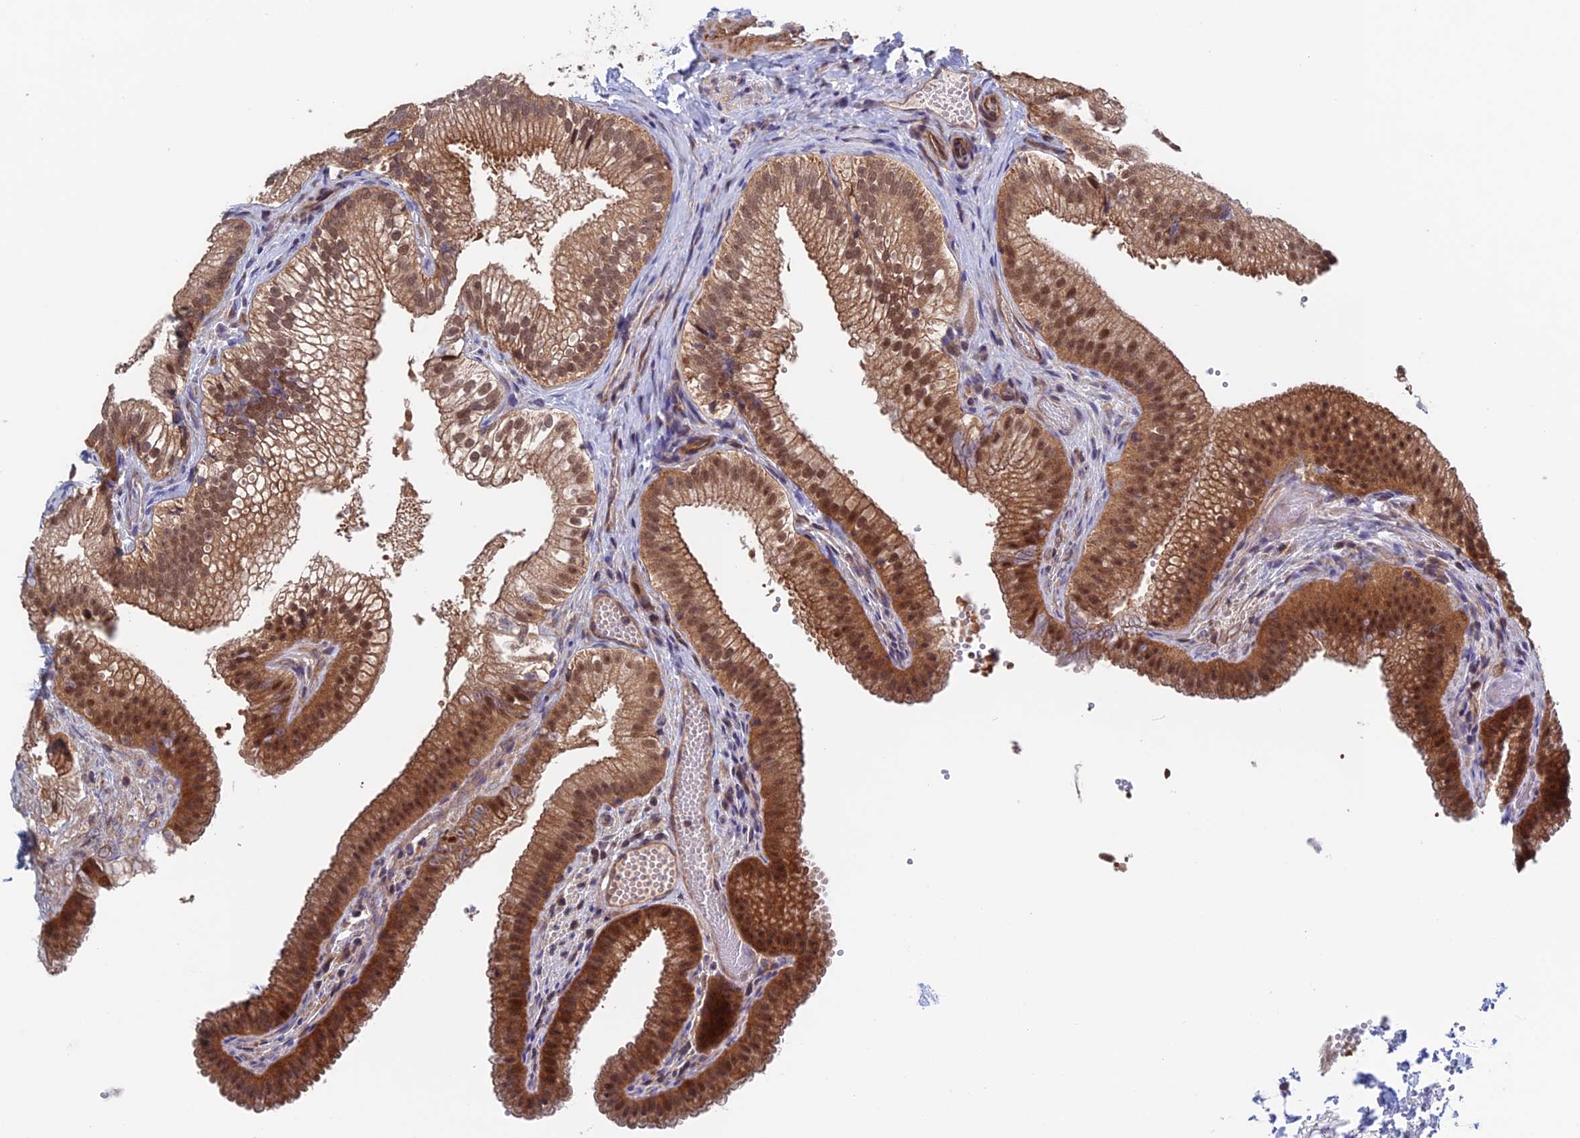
{"staining": {"intensity": "moderate", "quantity": ">75%", "location": "cytoplasmic/membranous,nuclear"}, "tissue": "gallbladder", "cell_type": "Glandular cells", "image_type": "normal", "snomed": [{"axis": "morphology", "description": "Normal tissue, NOS"}, {"axis": "topography", "description": "Gallbladder"}], "caption": "This is a histology image of immunohistochemistry staining of normal gallbladder, which shows moderate staining in the cytoplasmic/membranous,nuclear of glandular cells.", "gene": "NUDT16L1", "patient": {"sex": "female", "age": 30}}